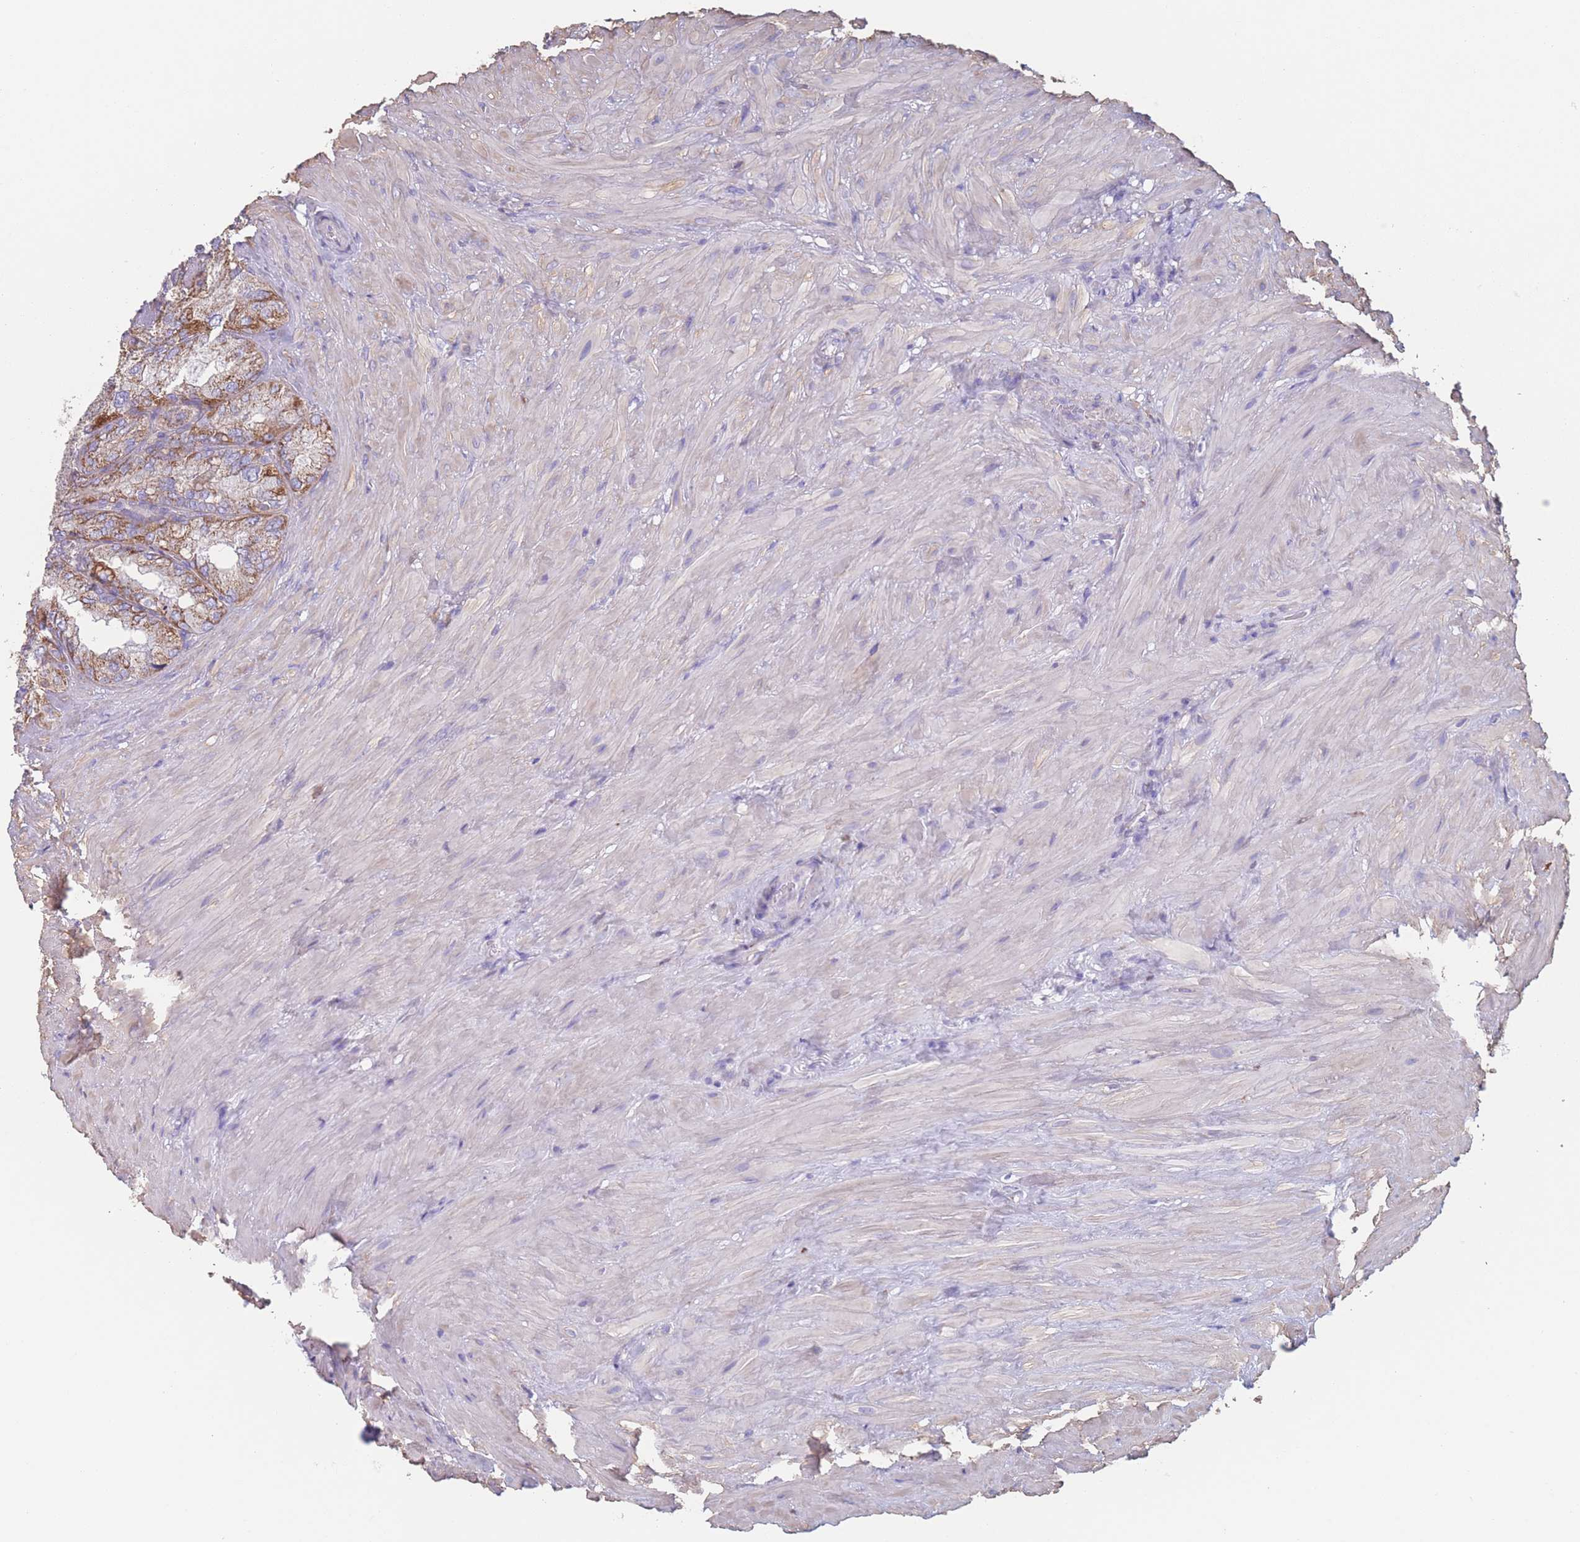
{"staining": {"intensity": "moderate", "quantity": "25%-75%", "location": "cytoplasmic/membranous"}, "tissue": "seminal vesicle", "cell_type": "Glandular cells", "image_type": "normal", "snomed": [{"axis": "morphology", "description": "Normal tissue, NOS"}, {"axis": "topography", "description": "Seminal veicle"}], "caption": "Glandular cells reveal medium levels of moderate cytoplasmic/membranous expression in about 25%-75% of cells in normal seminal vesicle.", "gene": "ADH1A", "patient": {"sex": "male", "age": 62}}